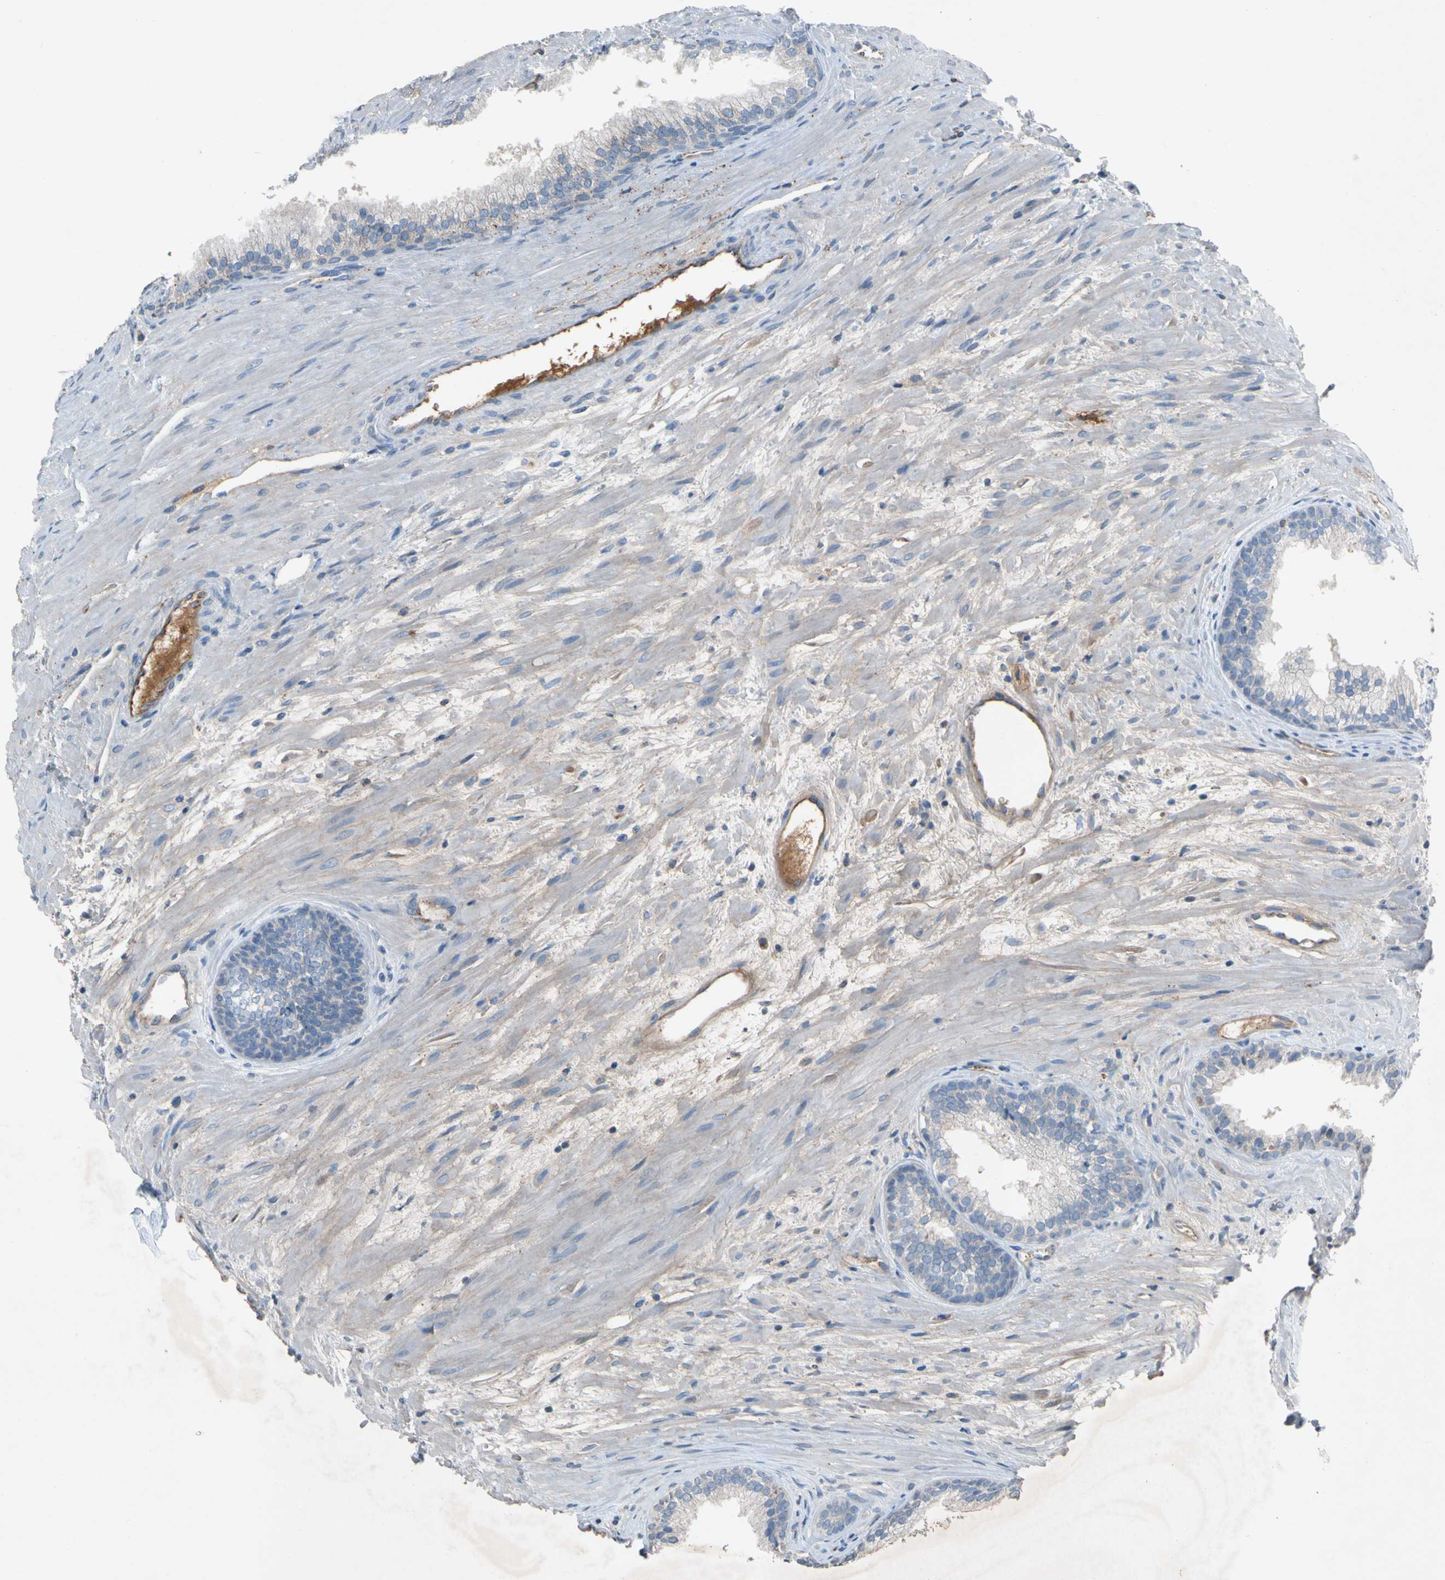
{"staining": {"intensity": "weak", "quantity": "<25%", "location": "cytoplasmic/membranous"}, "tissue": "prostate", "cell_type": "Glandular cells", "image_type": "normal", "snomed": [{"axis": "morphology", "description": "Normal tissue, NOS"}, {"axis": "topography", "description": "Prostate"}], "caption": "This is a photomicrograph of immunohistochemistry staining of normal prostate, which shows no staining in glandular cells.", "gene": "NDFIP2", "patient": {"sex": "male", "age": 76}}